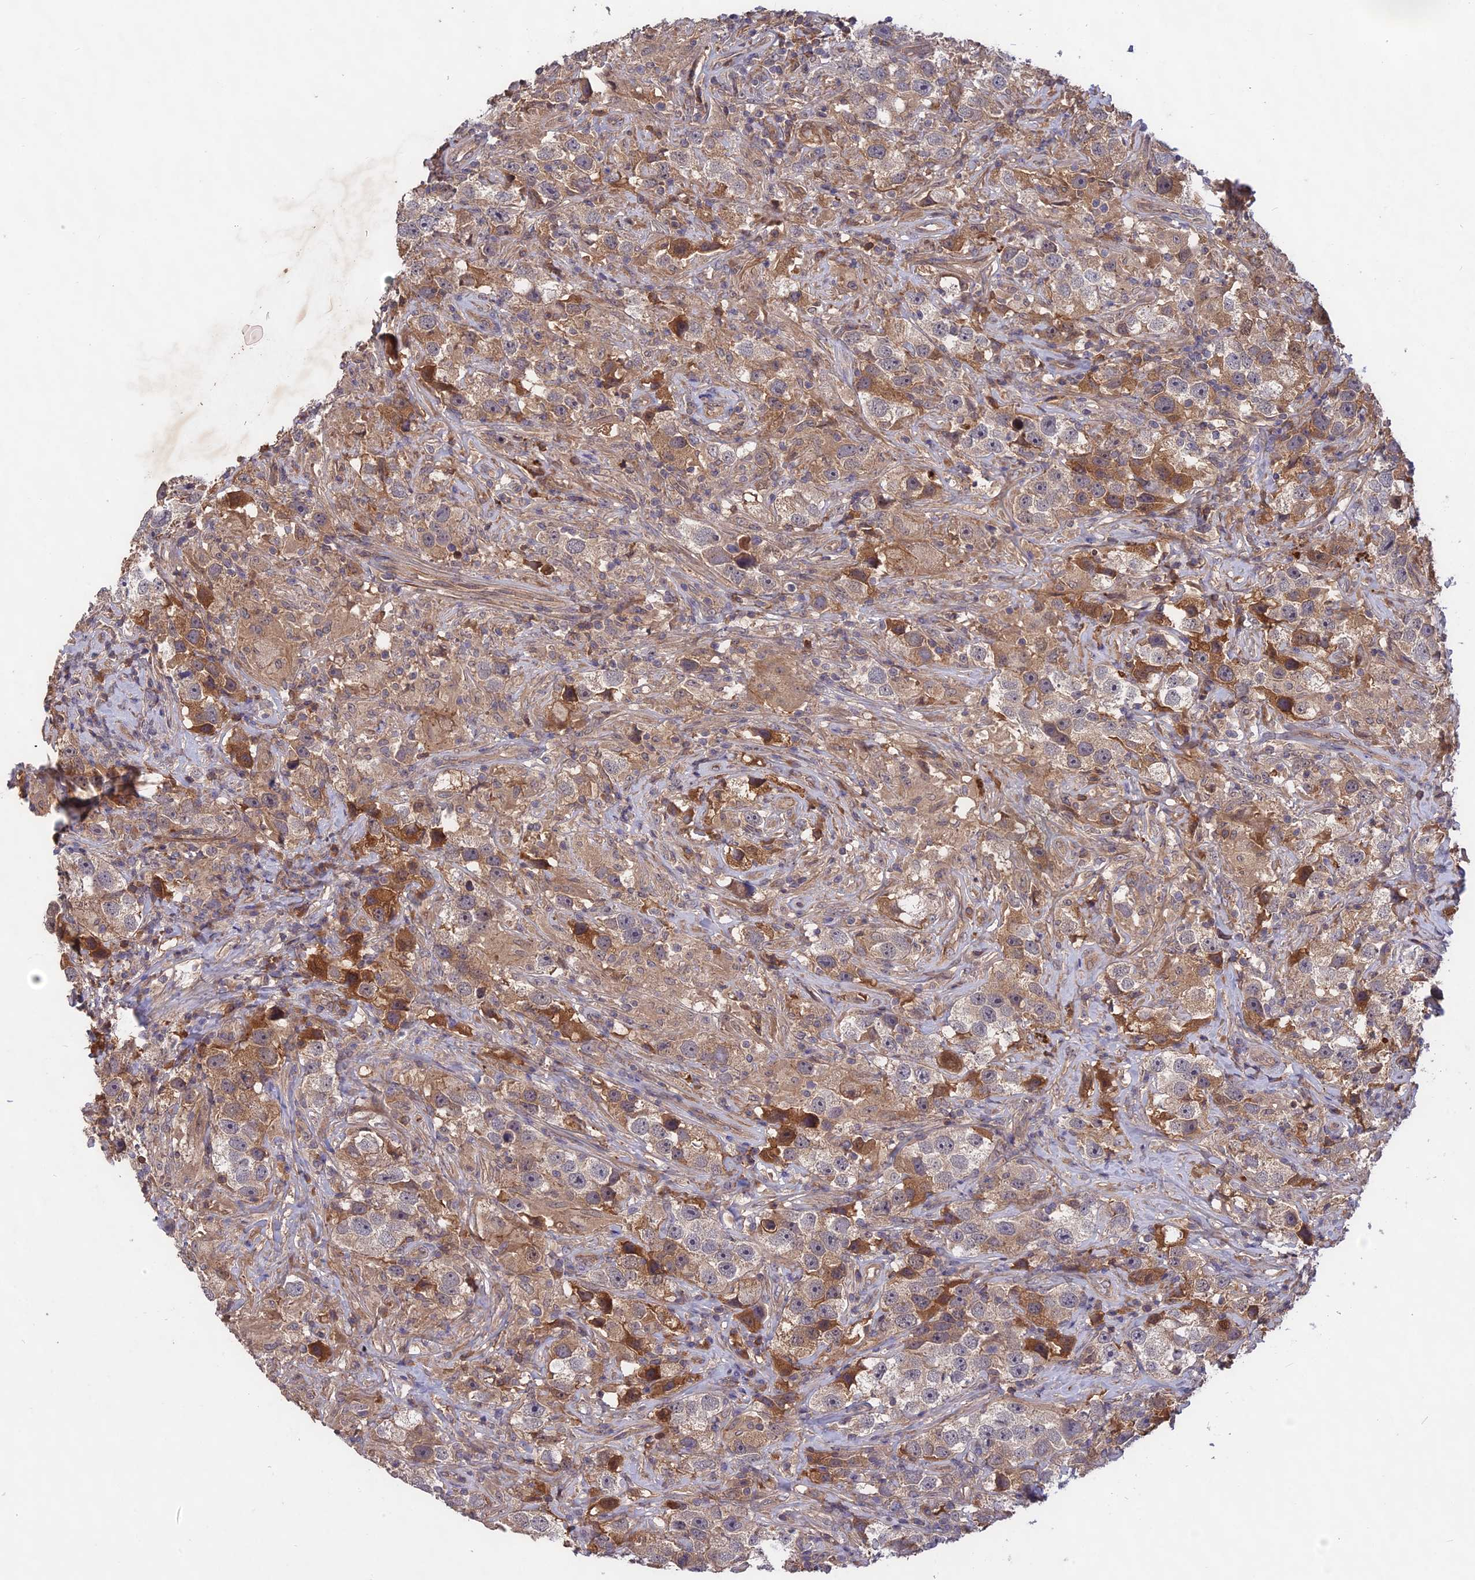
{"staining": {"intensity": "moderate", "quantity": "25%-75%", "location": "cytoplasmic/membranous"}, "tissue": "testis cancer", "cell_type": "Tumor cells", "image_type": "cancer", "snomed": [{"axis": "morphology", "description": "Seminoma, NOS"}, {"axis": "topography", "description": "Testis"}], "caption": "Immunohistochemical staining of testis cancer reveals moderate cytoplasmic/membranous protein positivity in about 25%-75% of tumor cells.", "gene": "ADO", "patient": {"sex": "male", "age": 49}}